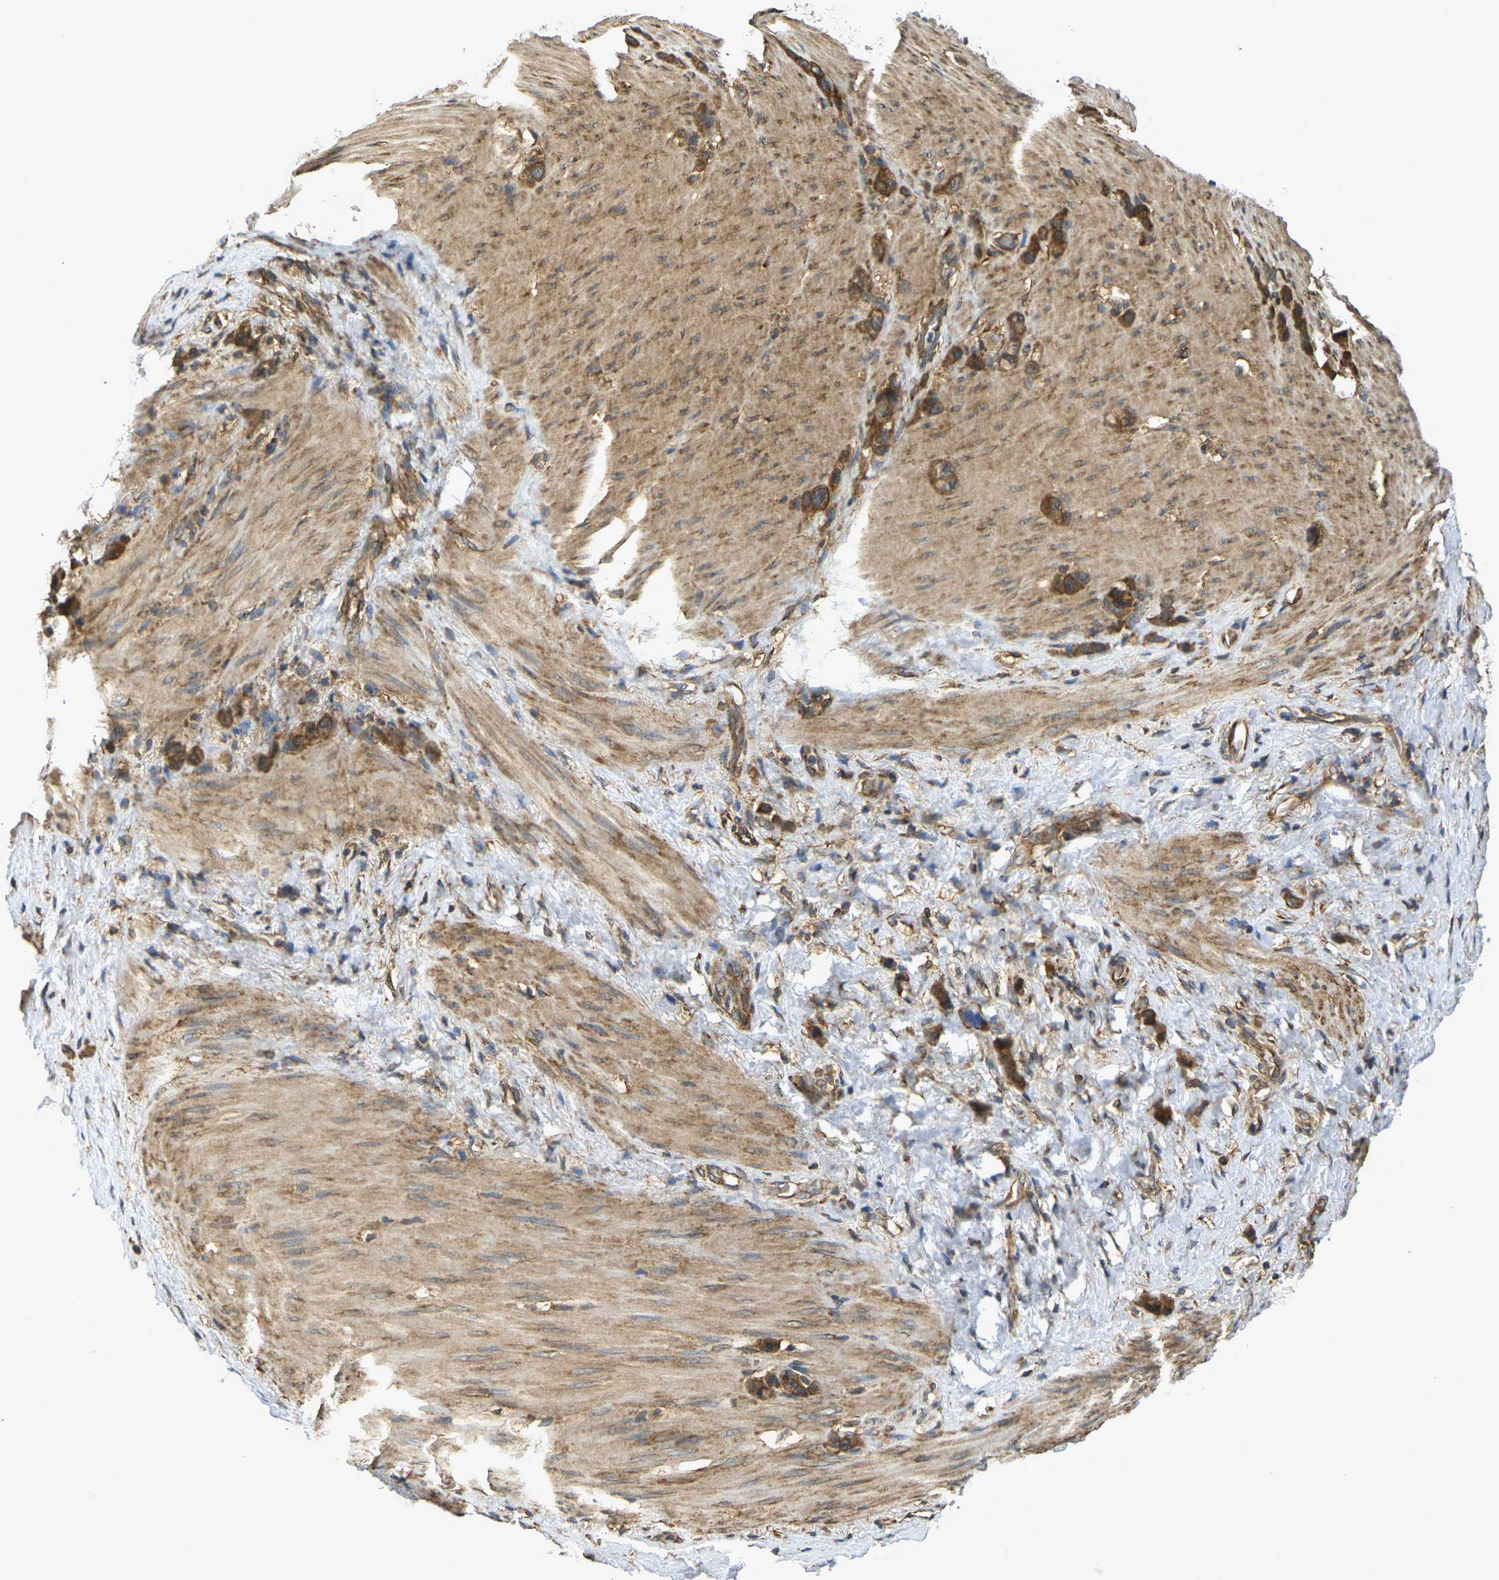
{"staining": {"intensity": "strong", "quantity": ">75%", "location": "cytoplasmic/membranous"}, "tissue": "stomach cancer", "cell_type": "Tumor cells", "image_type": "cancer", "snomed": [{"axis": "morphology", "description": "Normal tissue, NOS"}, {"axis": "morphology", "description": "Adenocarcinoma, NOS"}, {"axis": "morphology", "description": "Adenocarcinoma, High grade"}, {"axis": "topography", "description": "Stomach, upper"}, {"axis": "topography", "description": "Stomach"}], "caption": "Protein staining demonstrates strong cytoplasmic/membranous expression in approximately >75% of tumor cells in stomach cancer.", "gene": "CAST", "patient": {"sex": "female", "age": 65}}